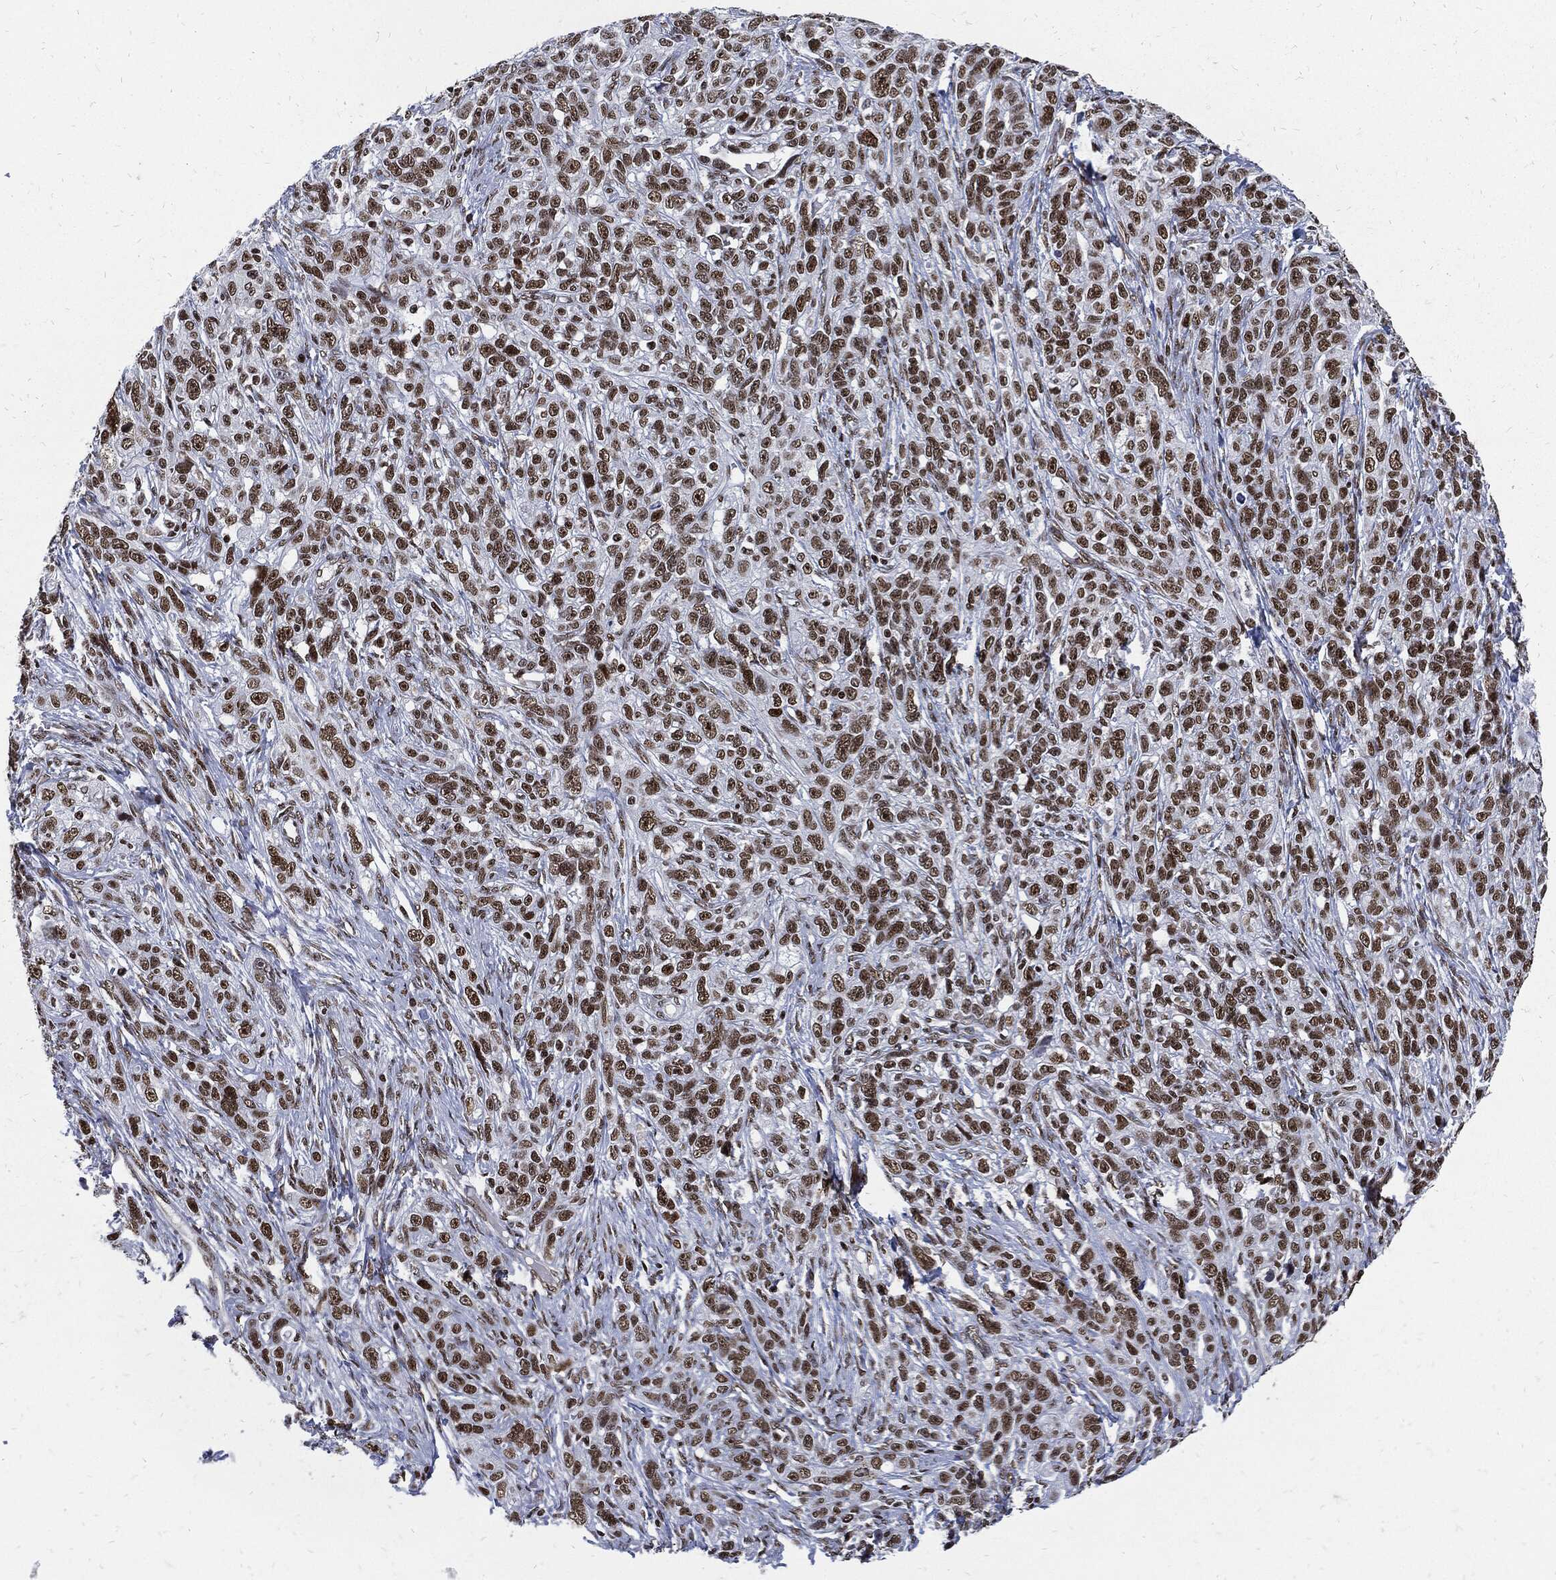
{"staining": {"intensity": "moderate", "quantity": ">75%", "location": "nuclear"}, "tissue": "ovarian cancer", "cell_type": "Tumor cells", "image_type": "cancer", "snomed": [{"axis": "morphology", "description": "Cystadenocarcinoma, serous, NOS"}, {"axis": "topography", "description": "Ovary"}], "caption": "Immunohistochemical staining of serous cystadenocarcinoma (ovarian) shows medium levels of moderate nuclear expression in approximately >75% of tumor cells.", "gene": "TERF2", "patient": {"sex": "female", "age": 71}}